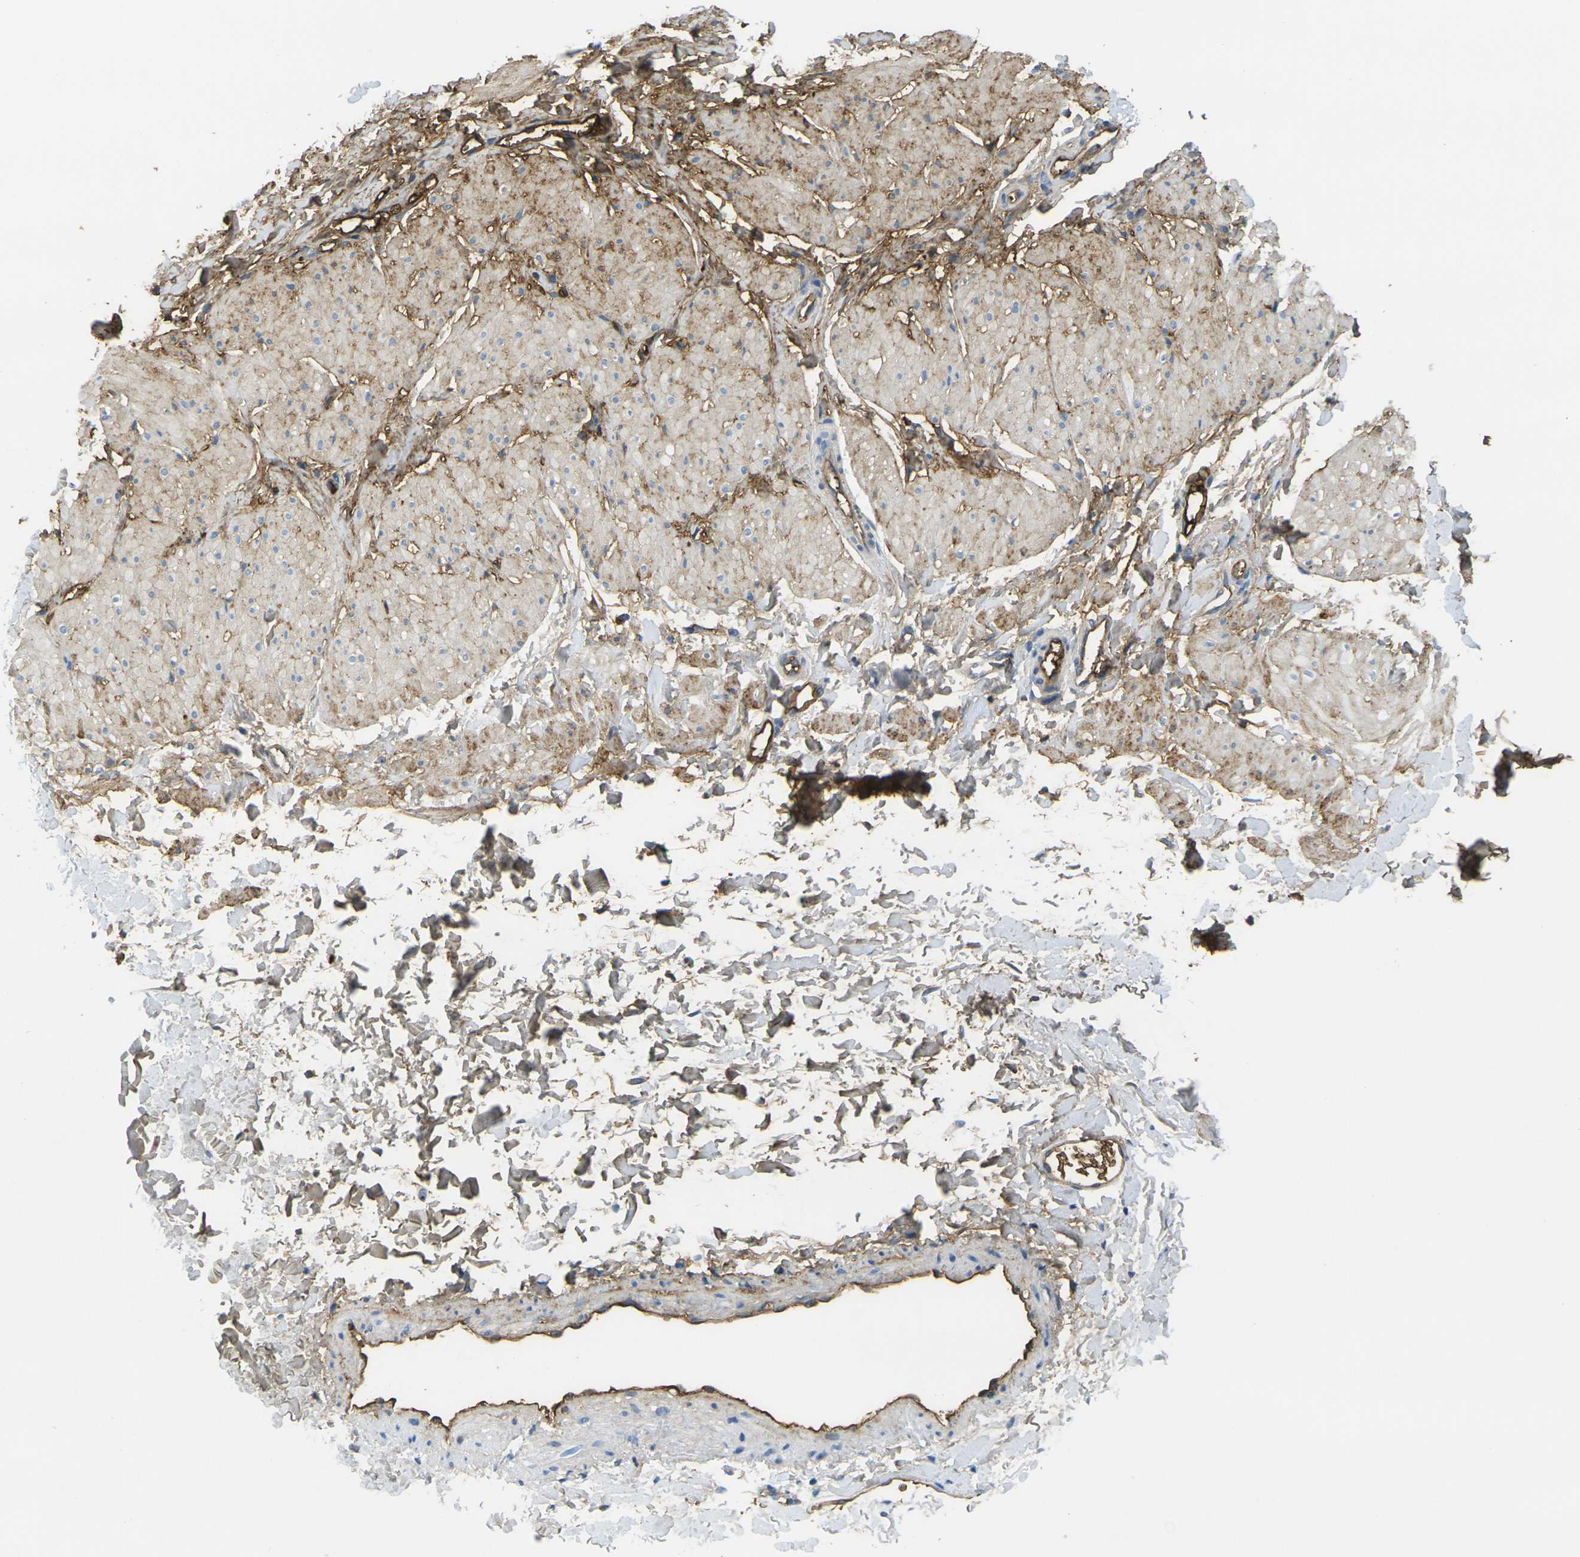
{"staining": {"intensity": "weak", "quantity": "25%-75%", "location": "cytoplasmic/membranous"}, "tissue": "smooth muscle", "cell_type": "Smooth muscle cells", "image_type": "normal", "snomed": [{"axis": "morphology", "description": "Normal tissue, NOS"}, {"axis": "topography", "description": "Smooth muscle"}], "caption": "Approximately 25%-75% of smooth muscle cells in benign smooth muscle reveal weak cytoplasmic/membranous protein expression as visualized by brown immunohistochemical staining.", "gene": "PLCD1", "patient": {"sex": "male", "age": 16}}